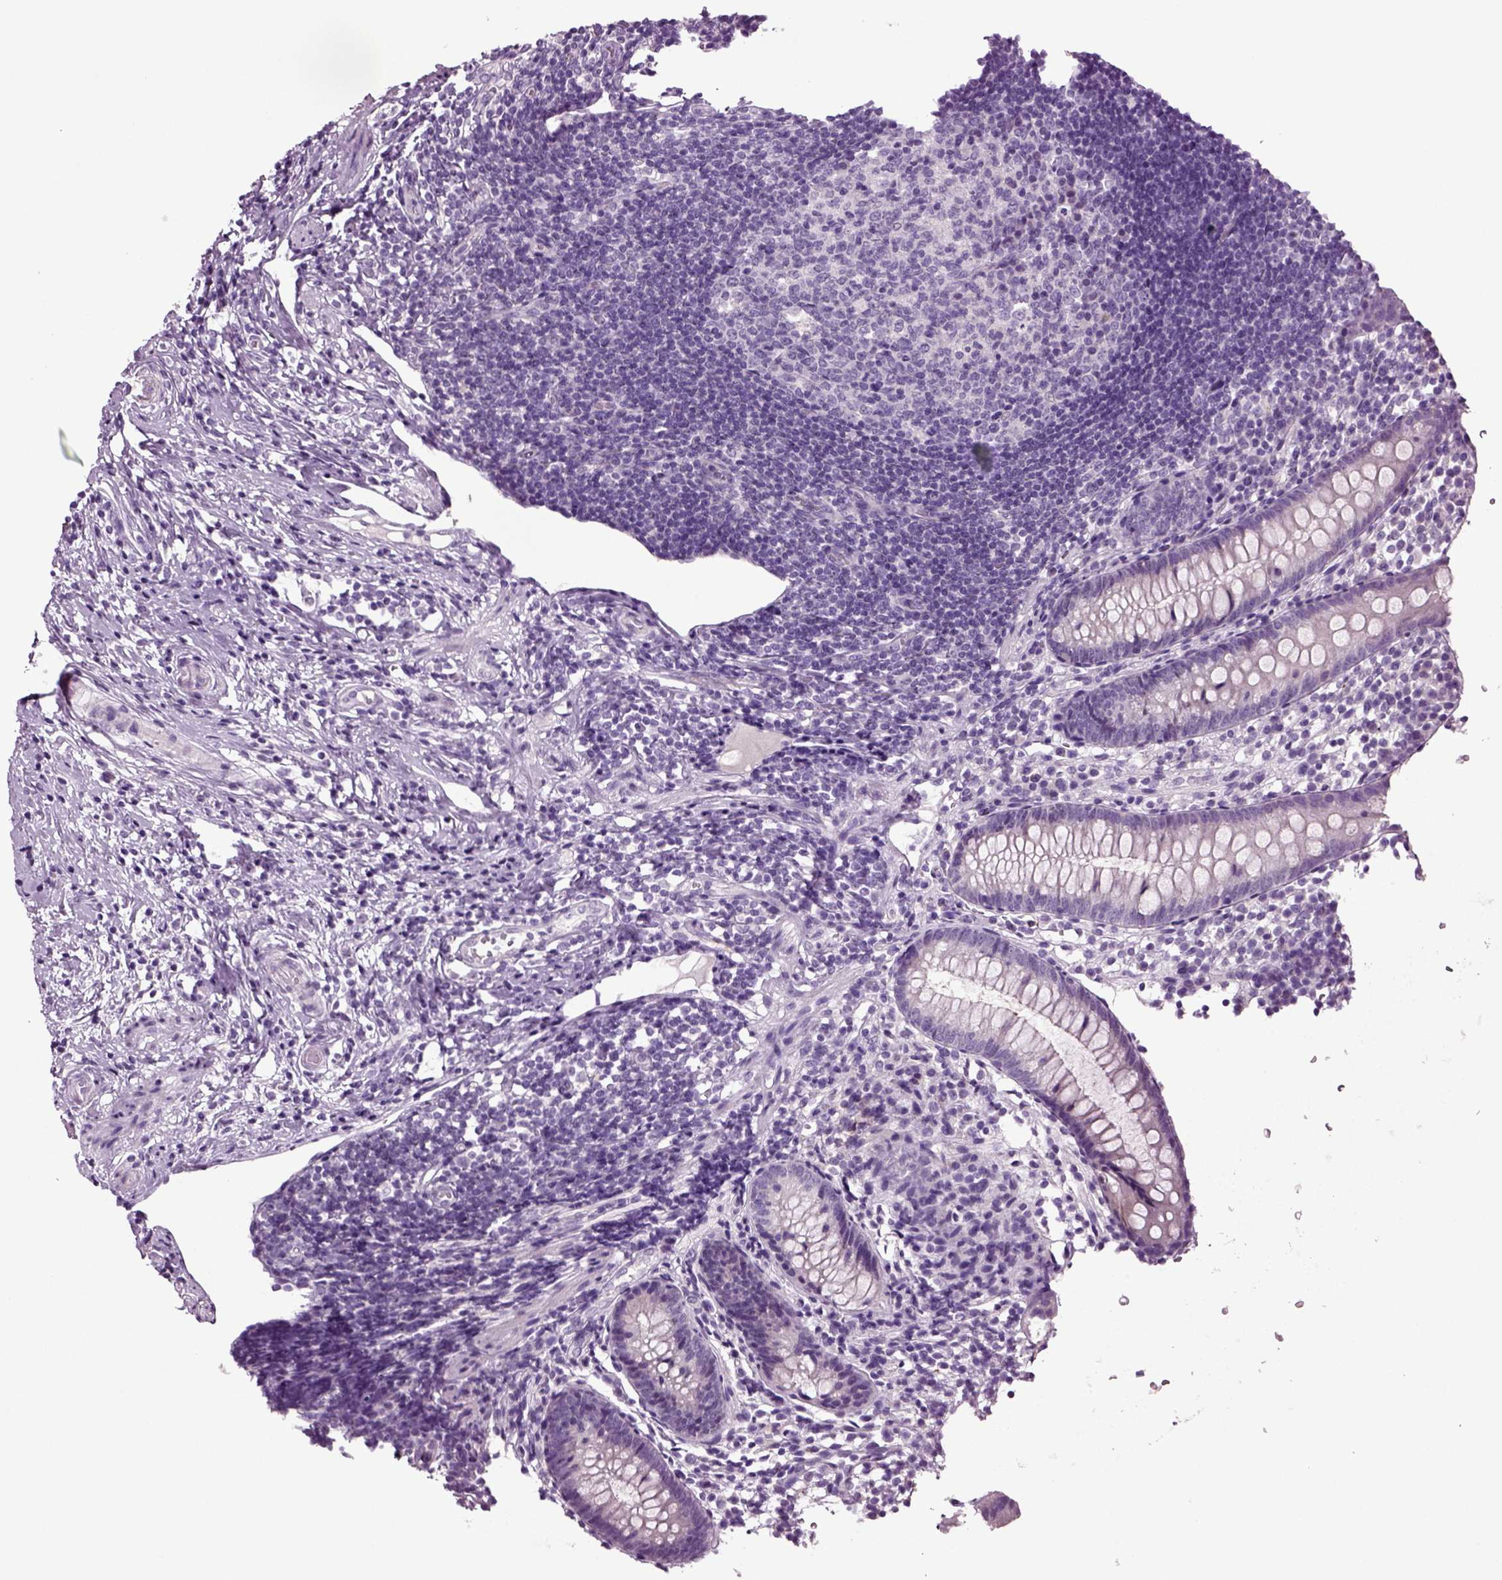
{"staining": {"intensity": "negative", "quantity": "none", "location": "none"}, "tissue": "appendix", "cell_type": "Glandular cells", "image_type": "normal", "snomed": [{"axis": "morphology", "description": "Normal tissue, NOS"}, {"axis": "topography", "description": "Appendix"}], "caption": "A high-resolution histopathology image shows IHC staining of benign appendix, which reveals no significant expression in glandular cells.", "gene": "SLC17A6", "patient": {"sex": "female", "age": 40}}